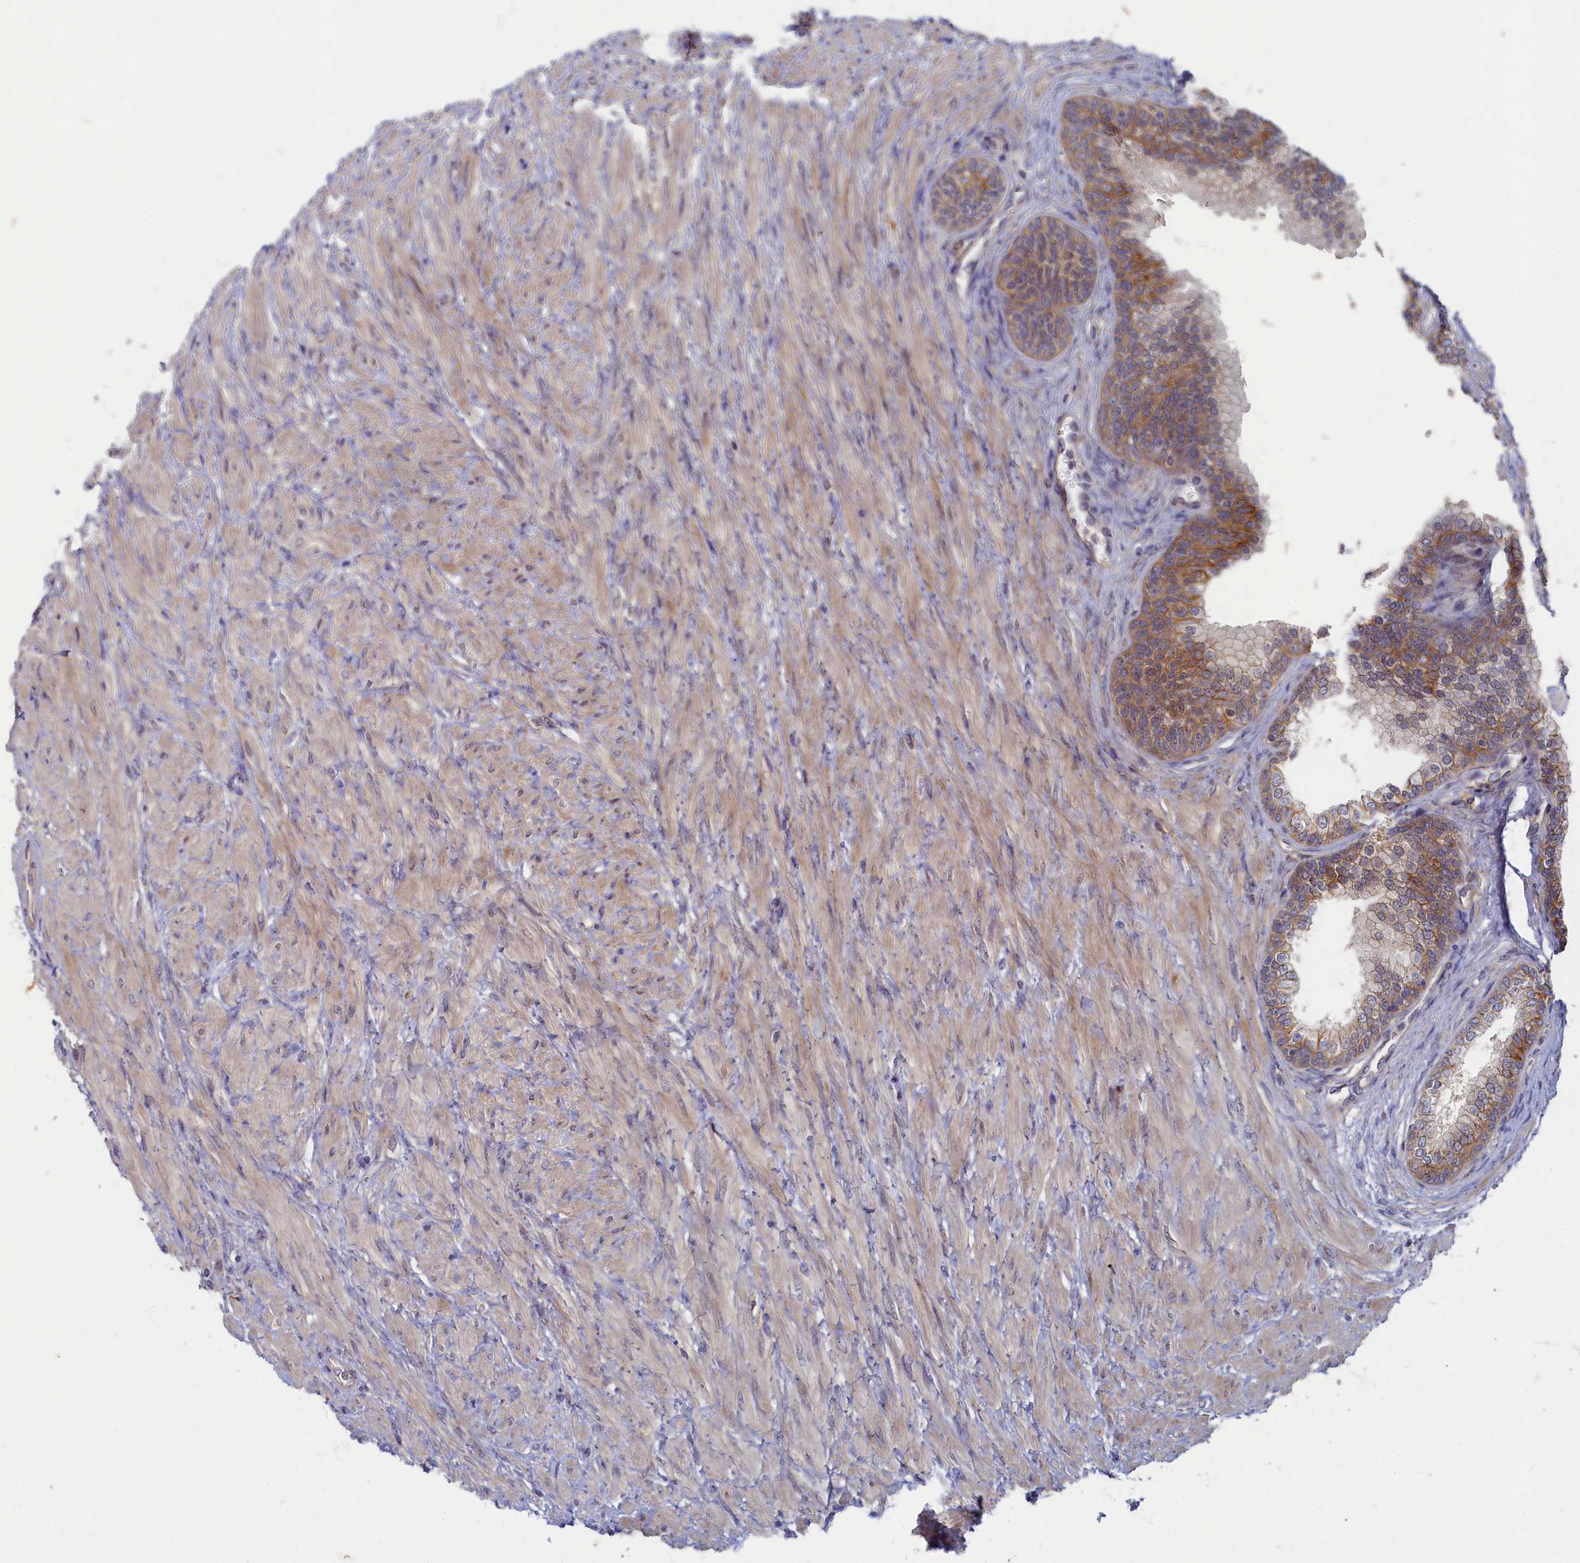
{"staining": {"intensity": "moderate", "quantity": "25%-75%", "location": "cytoplasmic/membranous"}, "tissue": "prostate", "cell_type": "Glandular cells", "image_type": "normal", "snomed": [{"axis": "morphology", "description": "Normal tissue, NOS"}, {"axis": "topography", "description": "Prostate"}], "caption": "Normal prostate demonstrates moderate cytoplasmic/membranous staining in approximately 25%-75% of glandular cells.", "gene": "WDR59", "patient": {"sex": "male", "age": 76}}